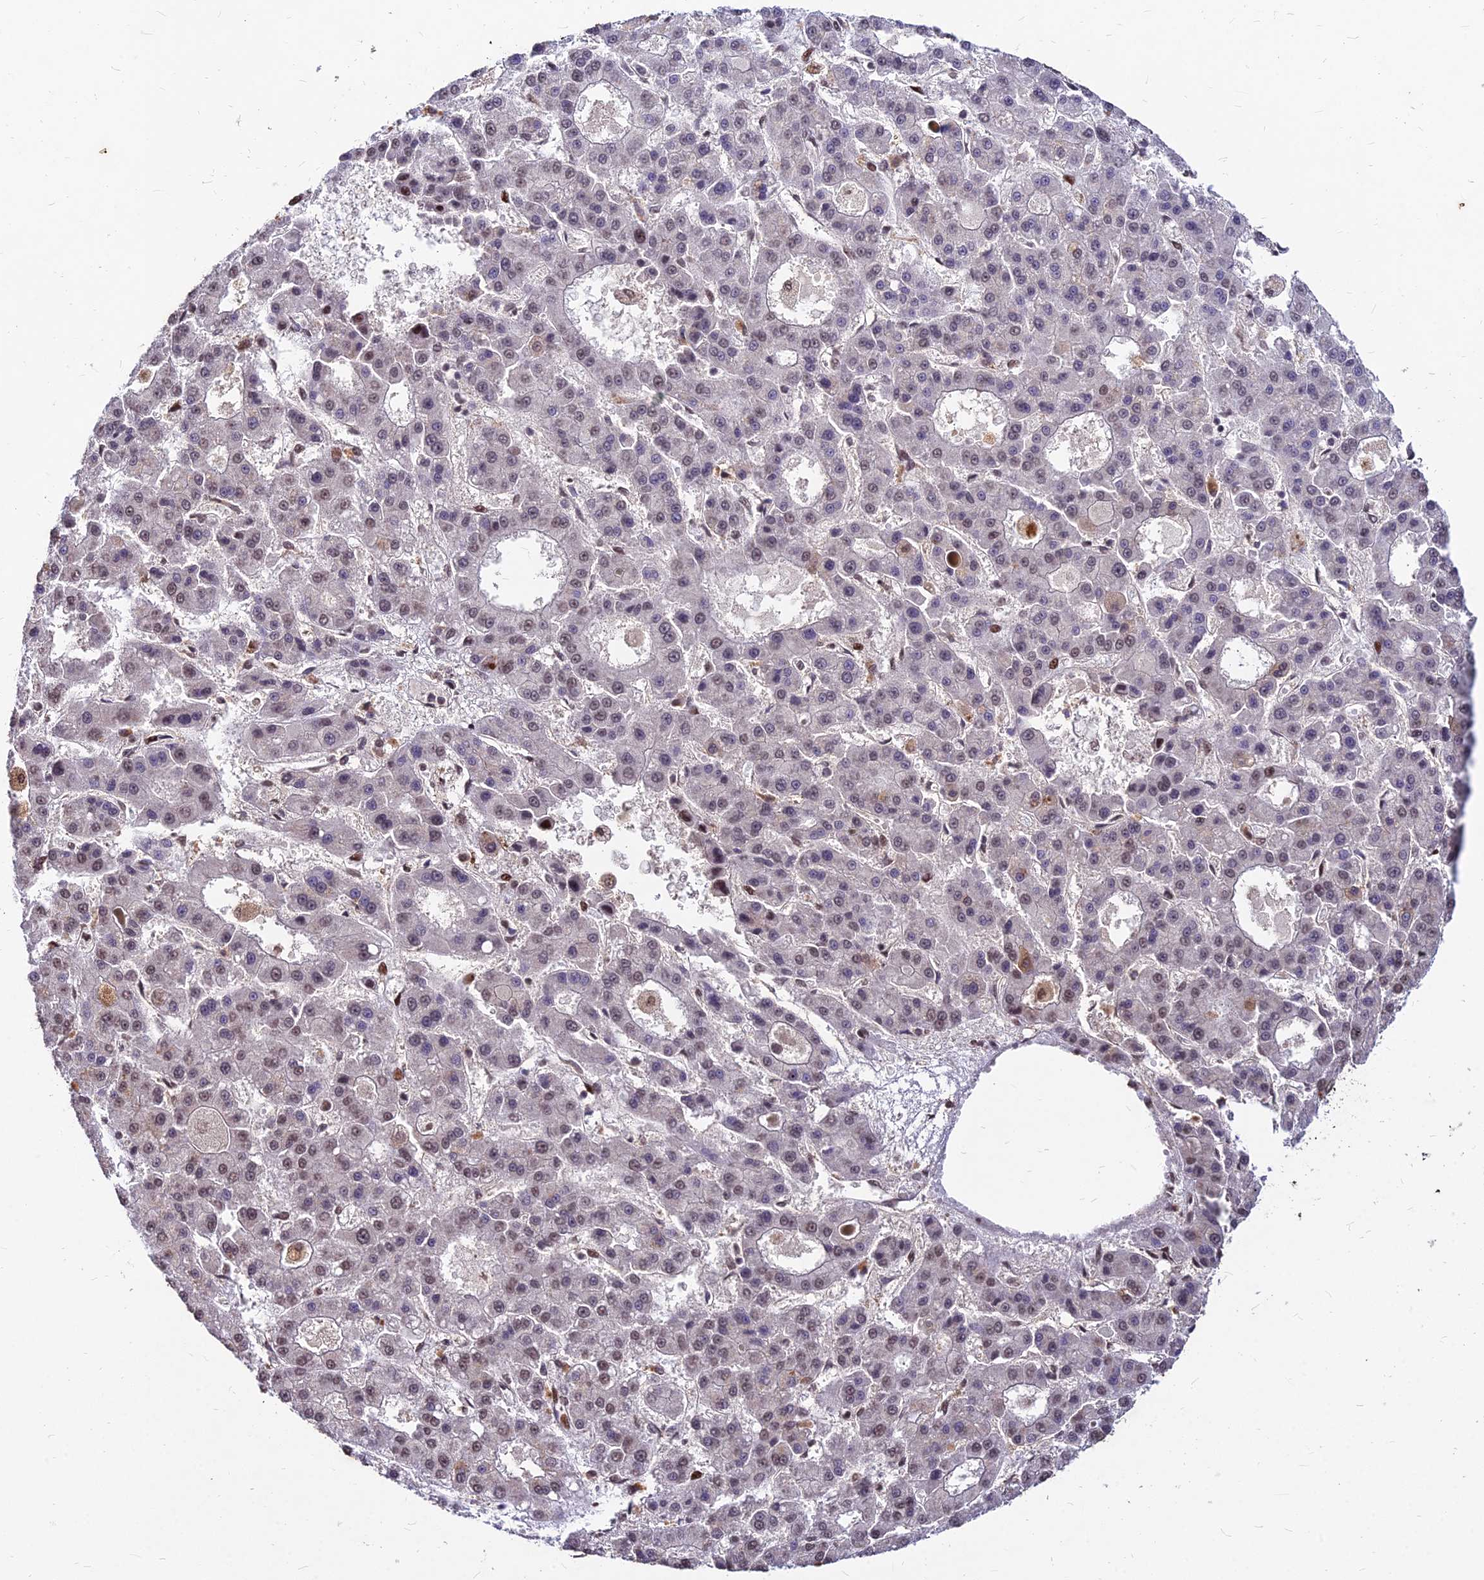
{"staining": {"intensity": "weak", "quantity": "25%-75%", "location": "nuclear"}, "tissue": "liver cancer", "cell_type": "Tumor cells", "image_type": "cancer", "snomed": [{"axis": "morphology", "description": "Carcinoma, Hepatocellular, NOS"}, {"axis": "topography", "description": "Liver"}], "caption": "Liver cancer (hepatocellular carcinoma) stained with immunohistochemistry reveals weak nuclear staining in about 25%-75% of tumor cells. The protein of interest is stained brown, and the nuclei are stained in blue (DAB (3,3'-diaminobenzidine) IHC with brightfield microscopy, high magnification).", "gene": "ZBED4", "patient": {"sex": "male", "age": 70}}